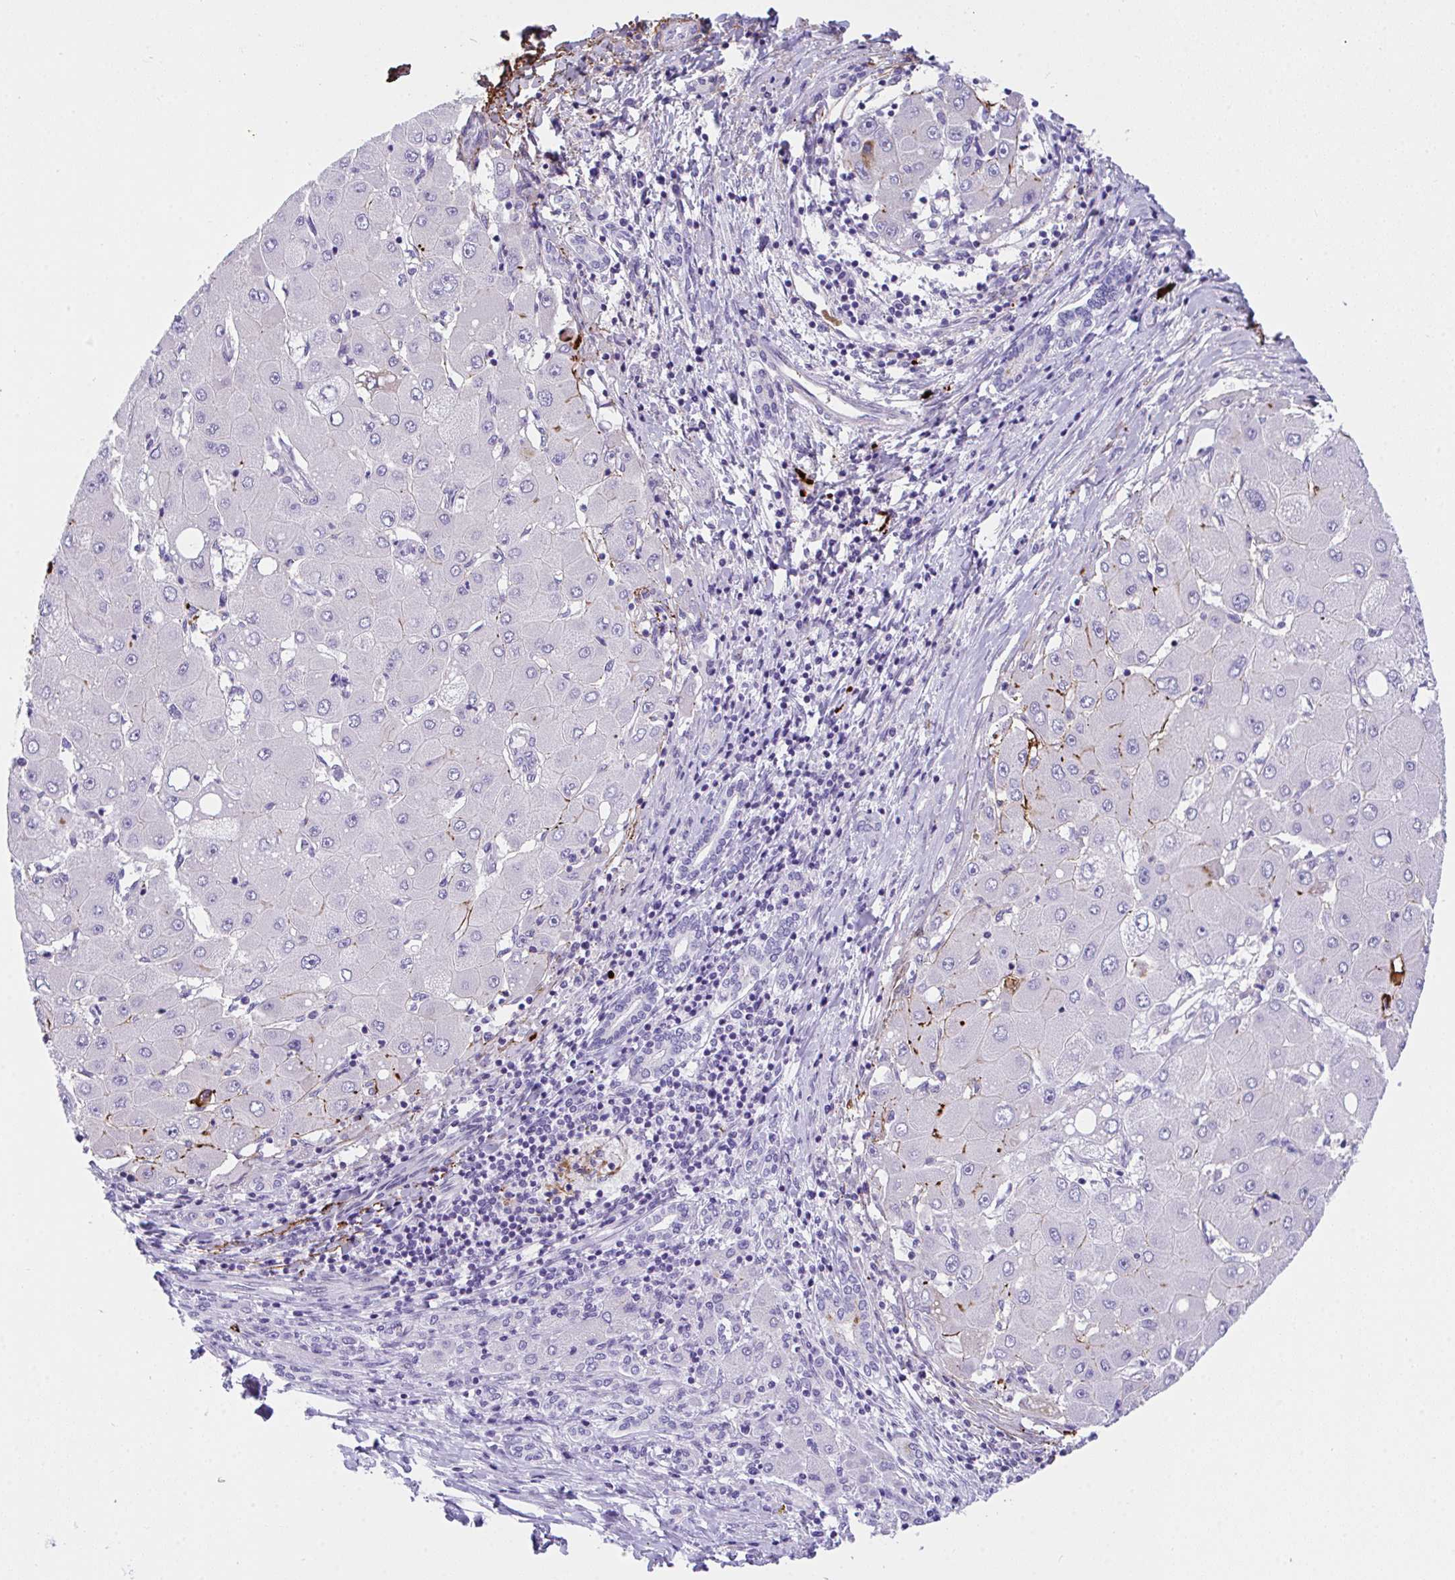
{"staining": {"intensity": "moderate", "quantity": "<25%", "location": "cytoplasmic/membranous"}, "tissue": "liver cancer", "cell_type": "Tumor cells", "image_type": "cancer", "snomed": [{"axis": "morphology", "description": "Carcinoma, Hepatocellular, NOS"}, {"axis": "topography", "description": "Liver"}], "caption": "Approximately <25% of tumor cells in hepatocellular carcinoma (liver) display moderate cytoplasmic/membranous protein staining as visualized by brown immunohistochemical staining.", "gene": "KMT2E", "patient": {"sex": "male", "age": 40}}